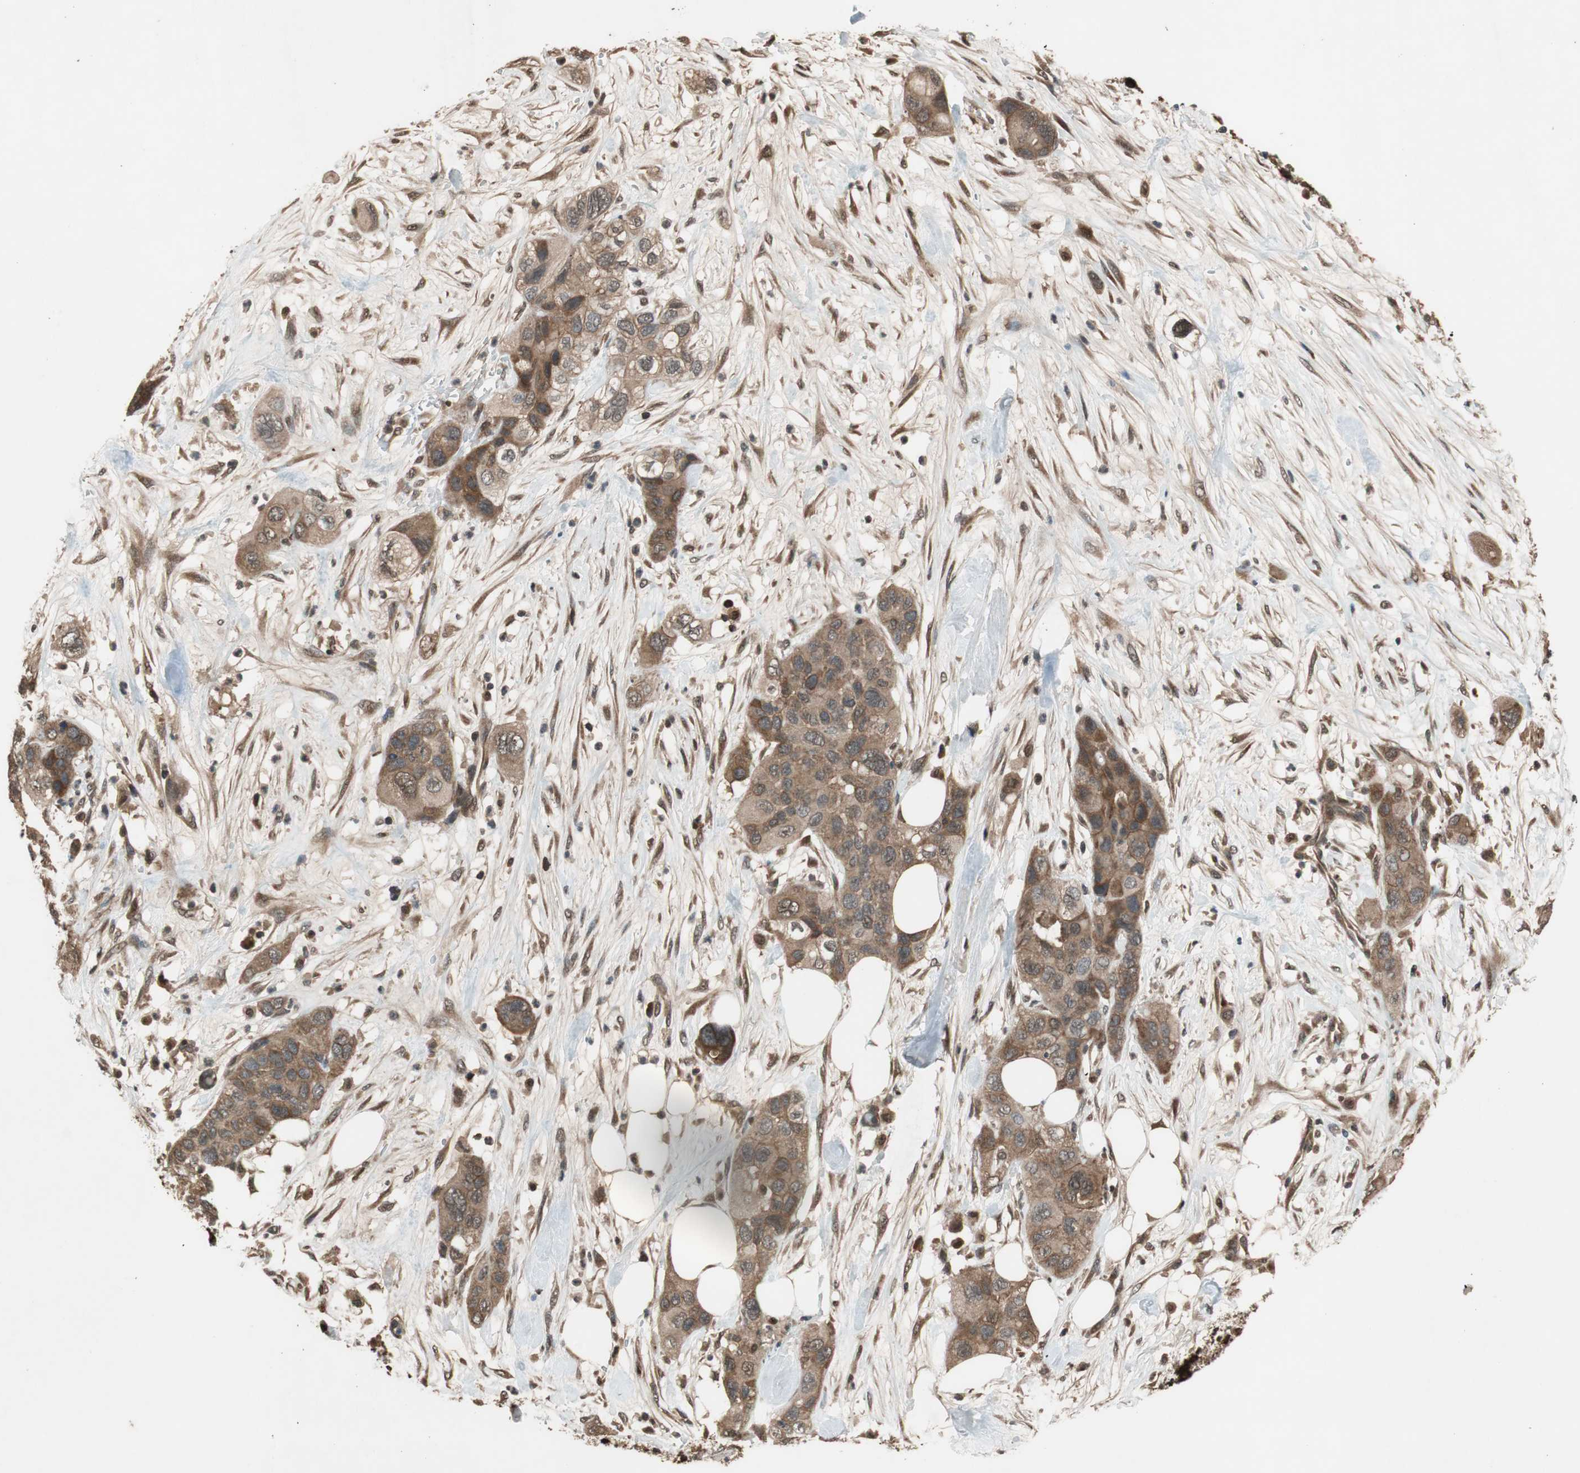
{"staining": {"intensity": "moderate", "quantity": ">75%", "location": "cytoplasmic/membranous"}, "tissue": "pancreatic cancer", "cell_type": "Tumor cells", "image_type": "cancer", "snomed": [{"axis": "morphology", "description": "Adenocarcinoma, NOS"}, {"axis": "topography", "description": "Pancreas"}], "caption": "Human pancreatic cancer stained with a protein marker shows moderate staining in tumor cells.", "gene": "TMEM230", "patient": {"sex": "female", "age": 71}}